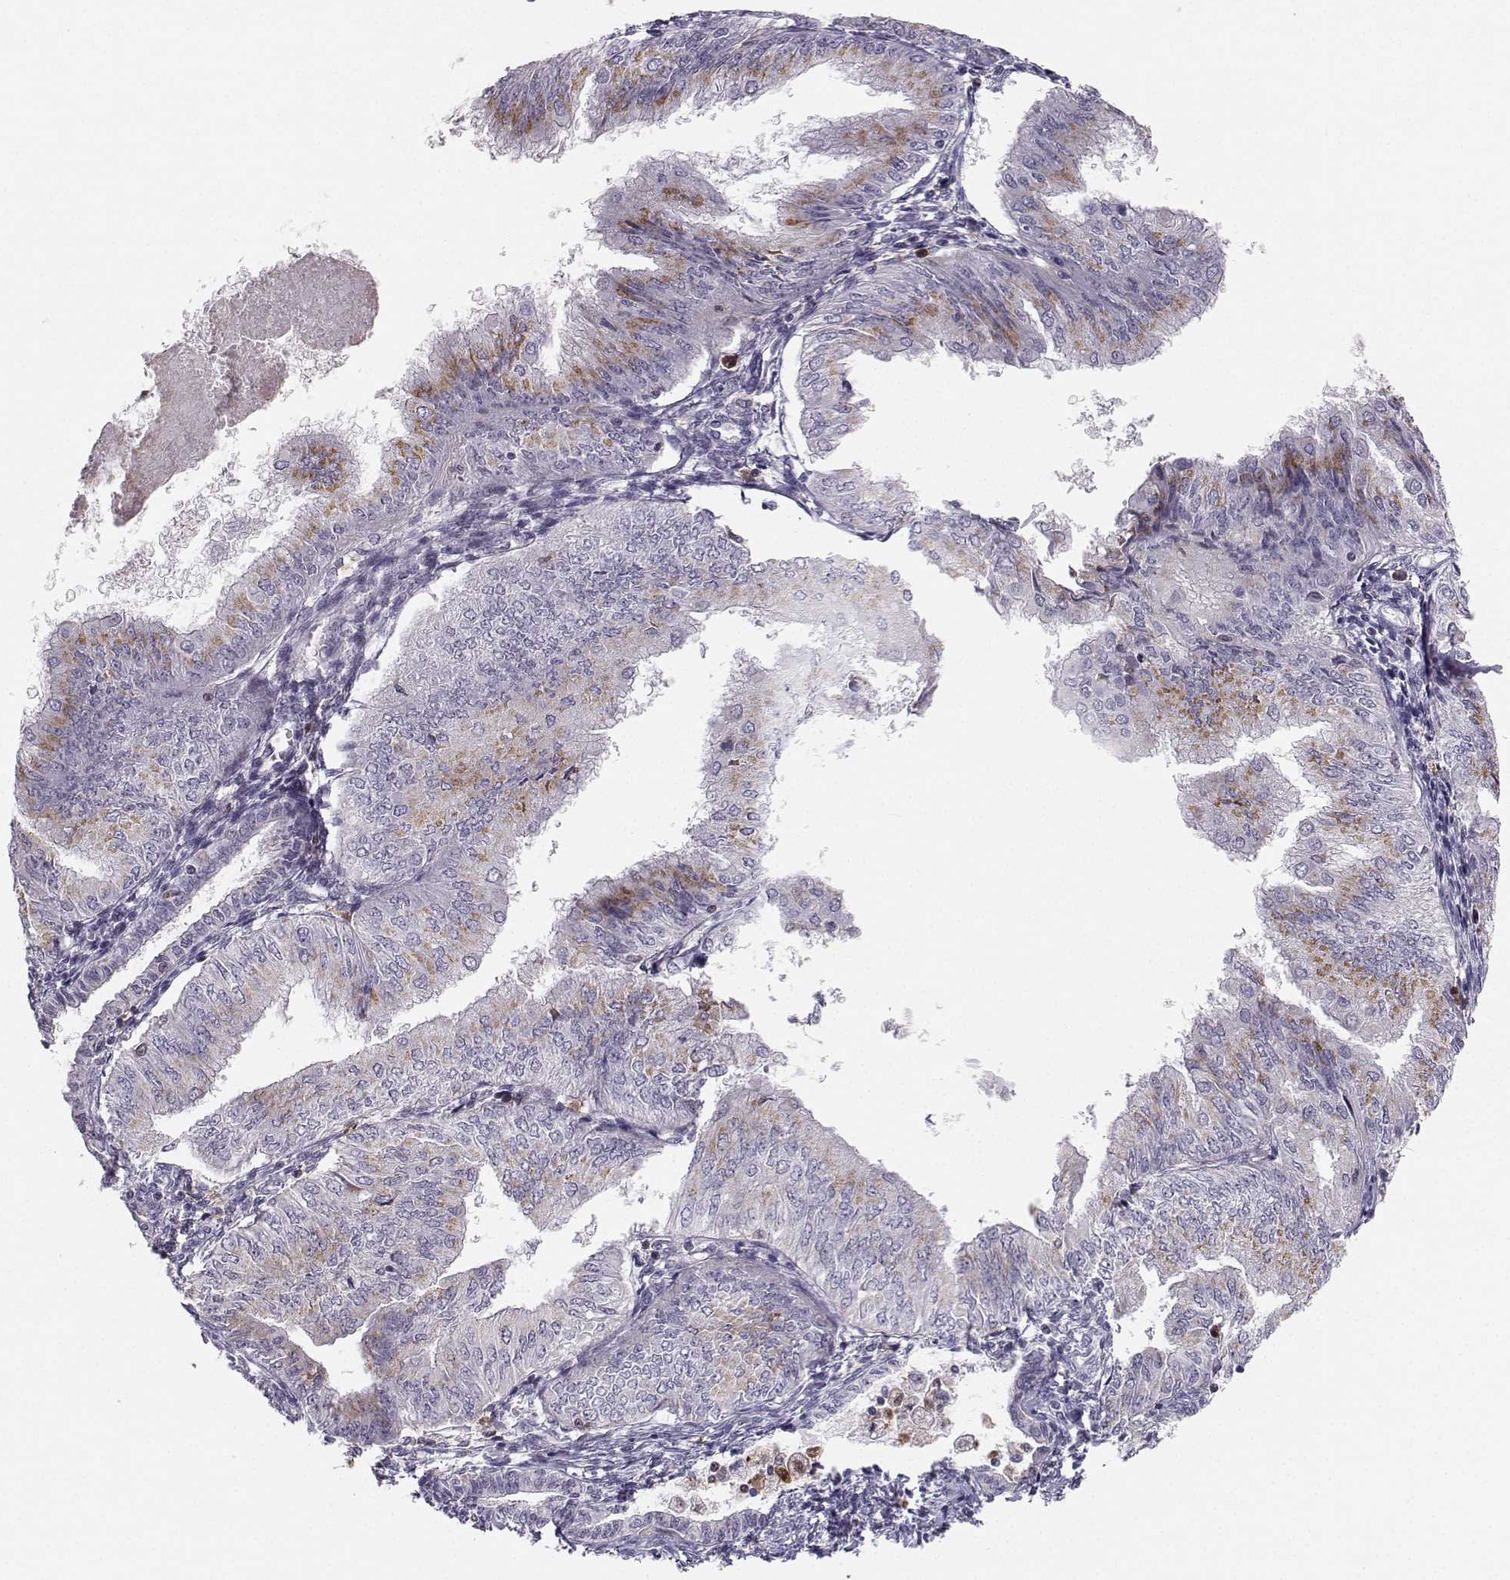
{"staining": {"intensity": "moderate", "quantity": "<25%", "location": "cytoplasmic/membranous"}, "tissue": "endometrial cancer", "cell_type": "Tumor cells", "image_type": "cancer", "snomed": [{"axis": "morphology", "description": "Adenocarcinoma, NOS"}, {"axis": "topography", "description": "Endometrium"}], "caption": "An IHC photomicrograph of neoplastic tissue is shown. Protein staining in brown shows moderate cytoplasmic/membranous positivity in endometrial cancer (adenocarcinoma) within tumor cells.", "gene": "HTR7", "patient": {"sex": "female", "age": 53}}